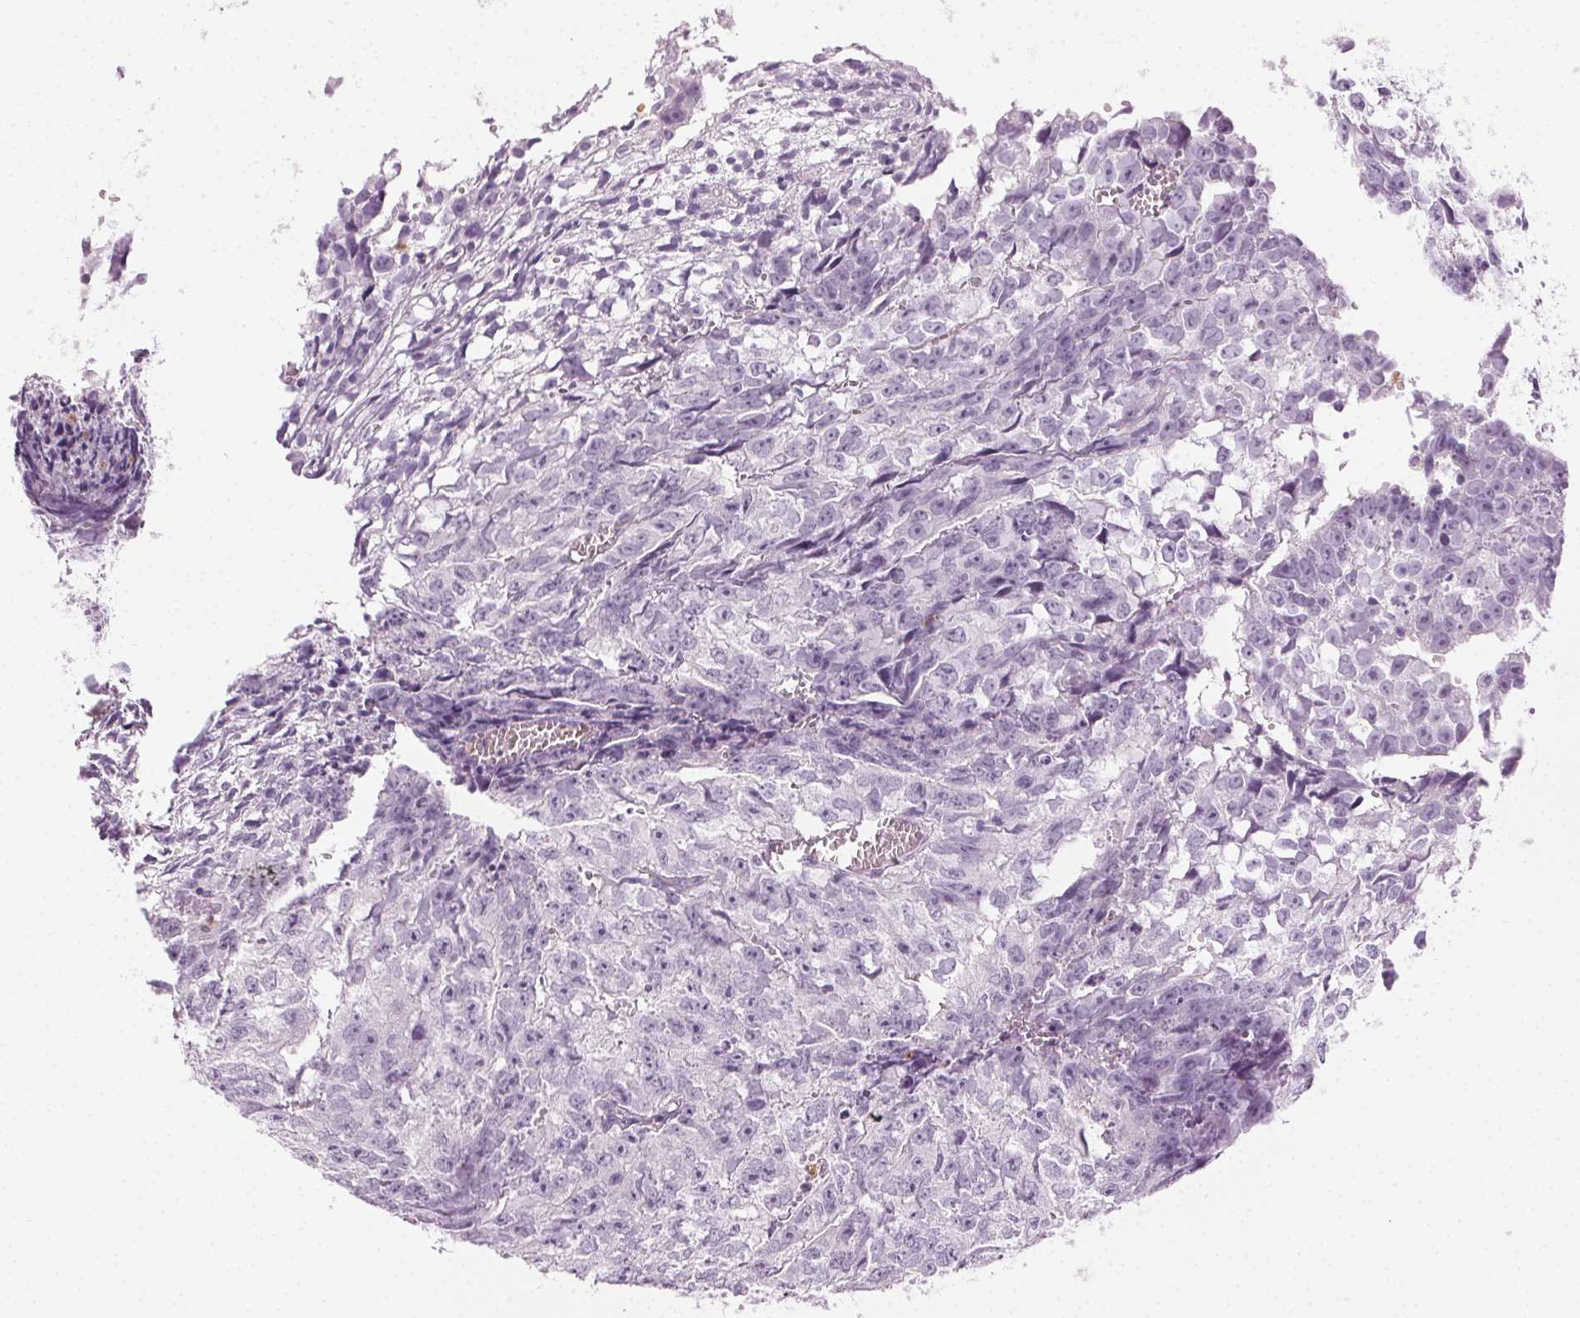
{"staining": {"intensity": "negative", "quantity": "none", "location": "none"}, "tissue": "testis cancer", "cell_type": "Tumor cells", "image_type": "cancer", "snomed": [{"axis": "morphology", "description": "Carcinoma, Embryonal, NOS"}, {"axis": "morphology", "description": "Teratoma, malignant, NOS"}, {"axis": "topography", "description": "Testis"}], "caption": "Photomicrograph shows no significant protein expression in tumor cells of testis embryonal carcinoma. (DAB (3,3'-diaminobenzidine) immunohistochemistry with hematoxylin counter stain).", "gene": "MPO", "patient": {"sex": "male", "age": 24}}